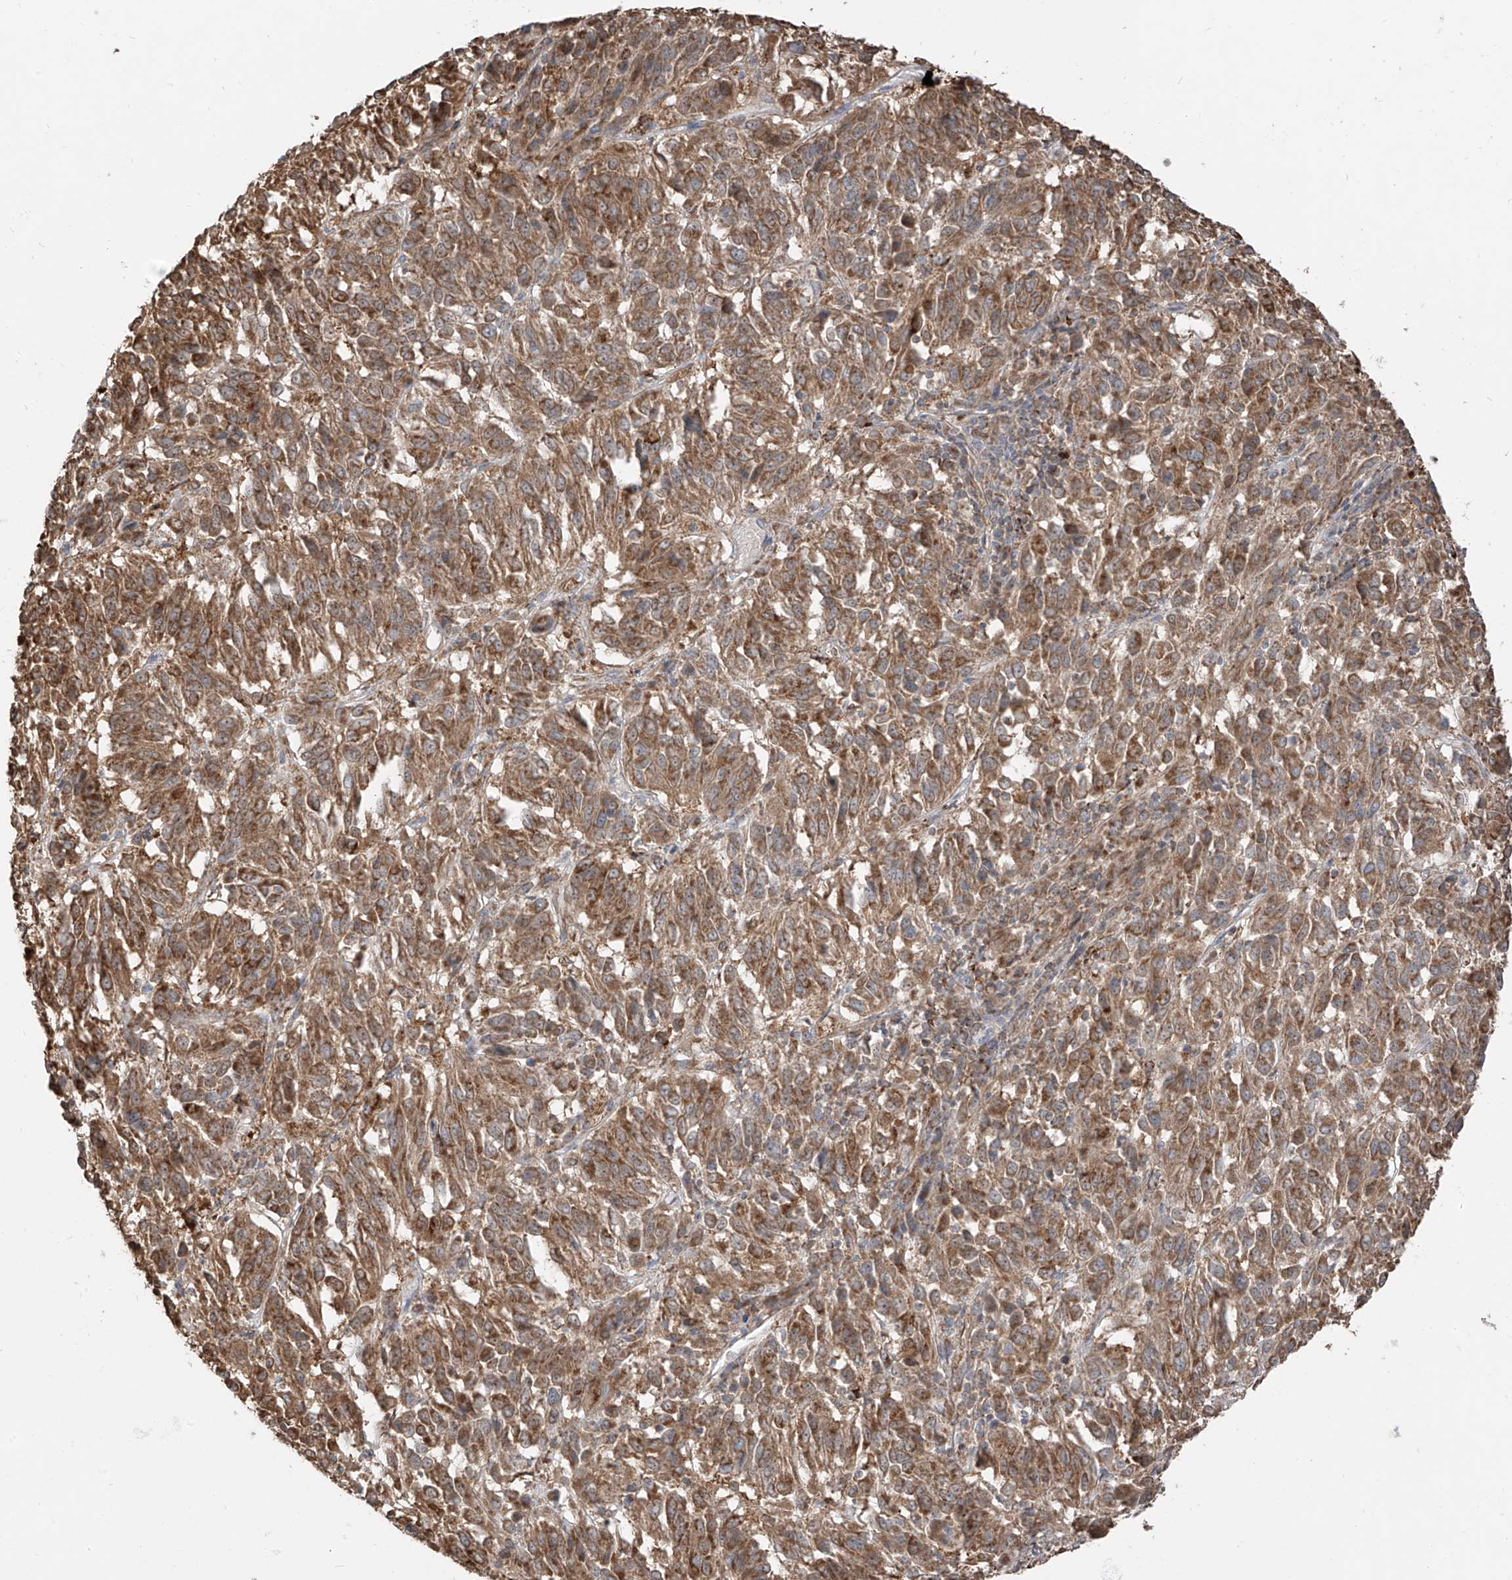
{"staining": {"intensity": "moderate", "quantity": ">75%", "location": "cytoplasmic/membranous"}, "tissue": "melanoma", "cell_type": "Tumor cells", "image_type": "cancer", "snomed": [{"axis": "morphology", "description": "Malignant melanoma, Metastatic site"}, {"axis": "topography", "description": "Lung"}], "caption": "Brown immunohistochemical staining in malignant melanoma (metastatic site) displays moderate cytoplasmic/membranous positivity in approximately >75% of tumor cells. The staining is performed using DAB (3,3'-diaminobenzidine) brown chromogen to label protein expression. The nuclei are counter-stained blue using hematoxylin.", "gene": "ETHE1", "patient": {"sex": "male", "age": 64}}